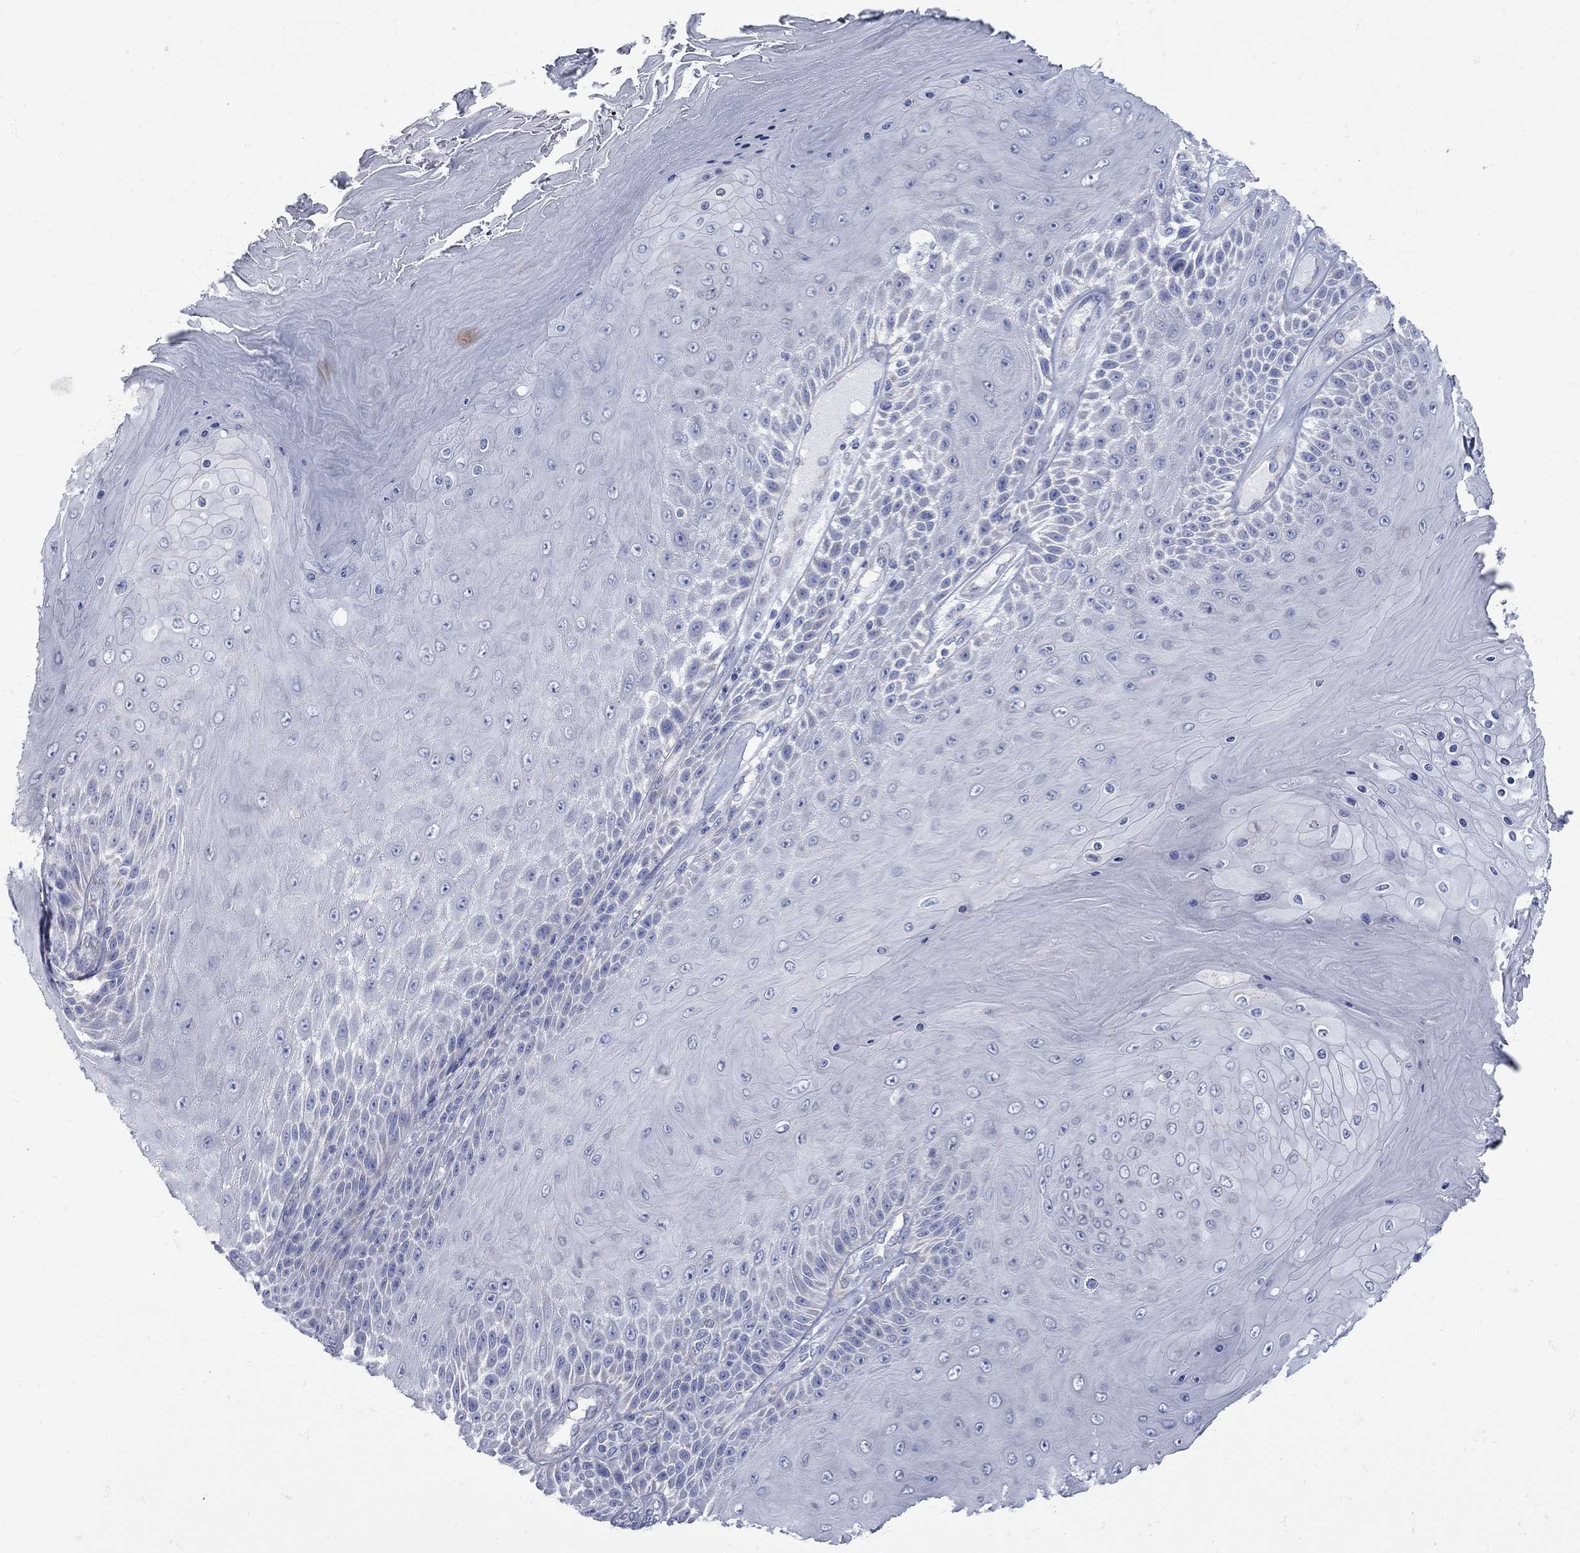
{"staining": {"intensity": "negative", "quantity": "none", "location": "none"}, "tissue": "skin cancer", "cell_type": "Tumor cells", "image_type": "cancer", "snomed": [{"axis": "morphology", "description": "Squamous cell carcinoma, NOS"}, {"axis": "topography", "description": "Skin"}], "caption": "Photomicrograph shows no protein staining in tumor cells of squamous cell carcinoma (skin) tissue.", "gene": "PDZD3", "patient": {"sex": "male", "age": 62}}